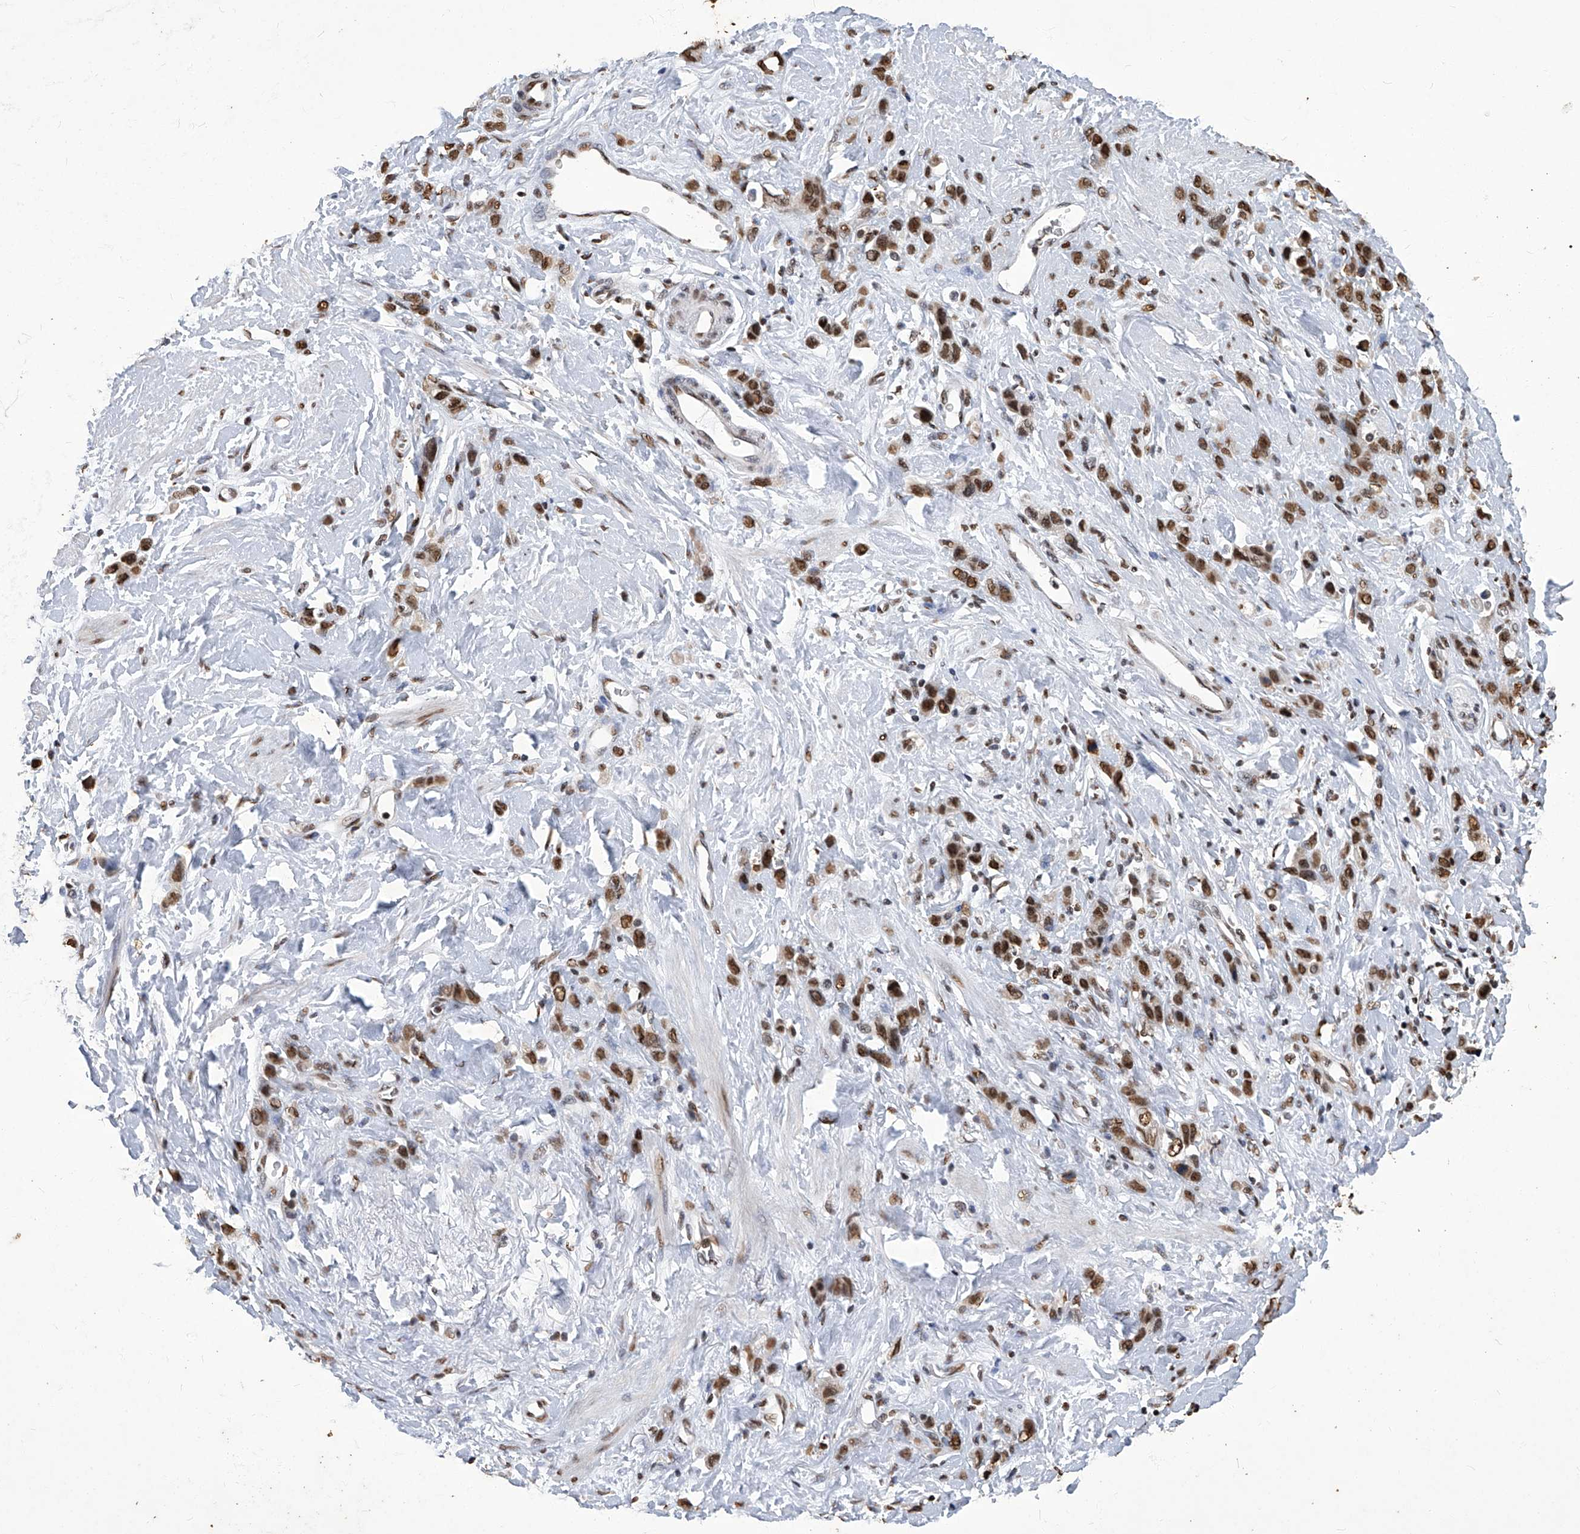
{"staining": {"intensity": "moderate", "quantity": ">75%", "location": "nuclear"}, "tissue": "stomach cancer", "cell_type": "Tumor cells", "image_type": "cancer", "snomed": [{"axis": "morphology", "description": "Normal tissue, NOS"}, {"axis": "morphology", "description": "Adenocarcinoma, NOS"}, {"axis": "topography", "description": "Stomach"}], "caption": "IHC micrograph of neoplastic tissue: human stomach cancer (adenocarcinoma) stained using immunohistochemistry exhibits medium levels of moderate protein expression localized specifically in the nuclear of tumor cells, appearing as a nuclear brown color.", "gene": "HBP1", "patient": {"sex": "male", "age": 82}}